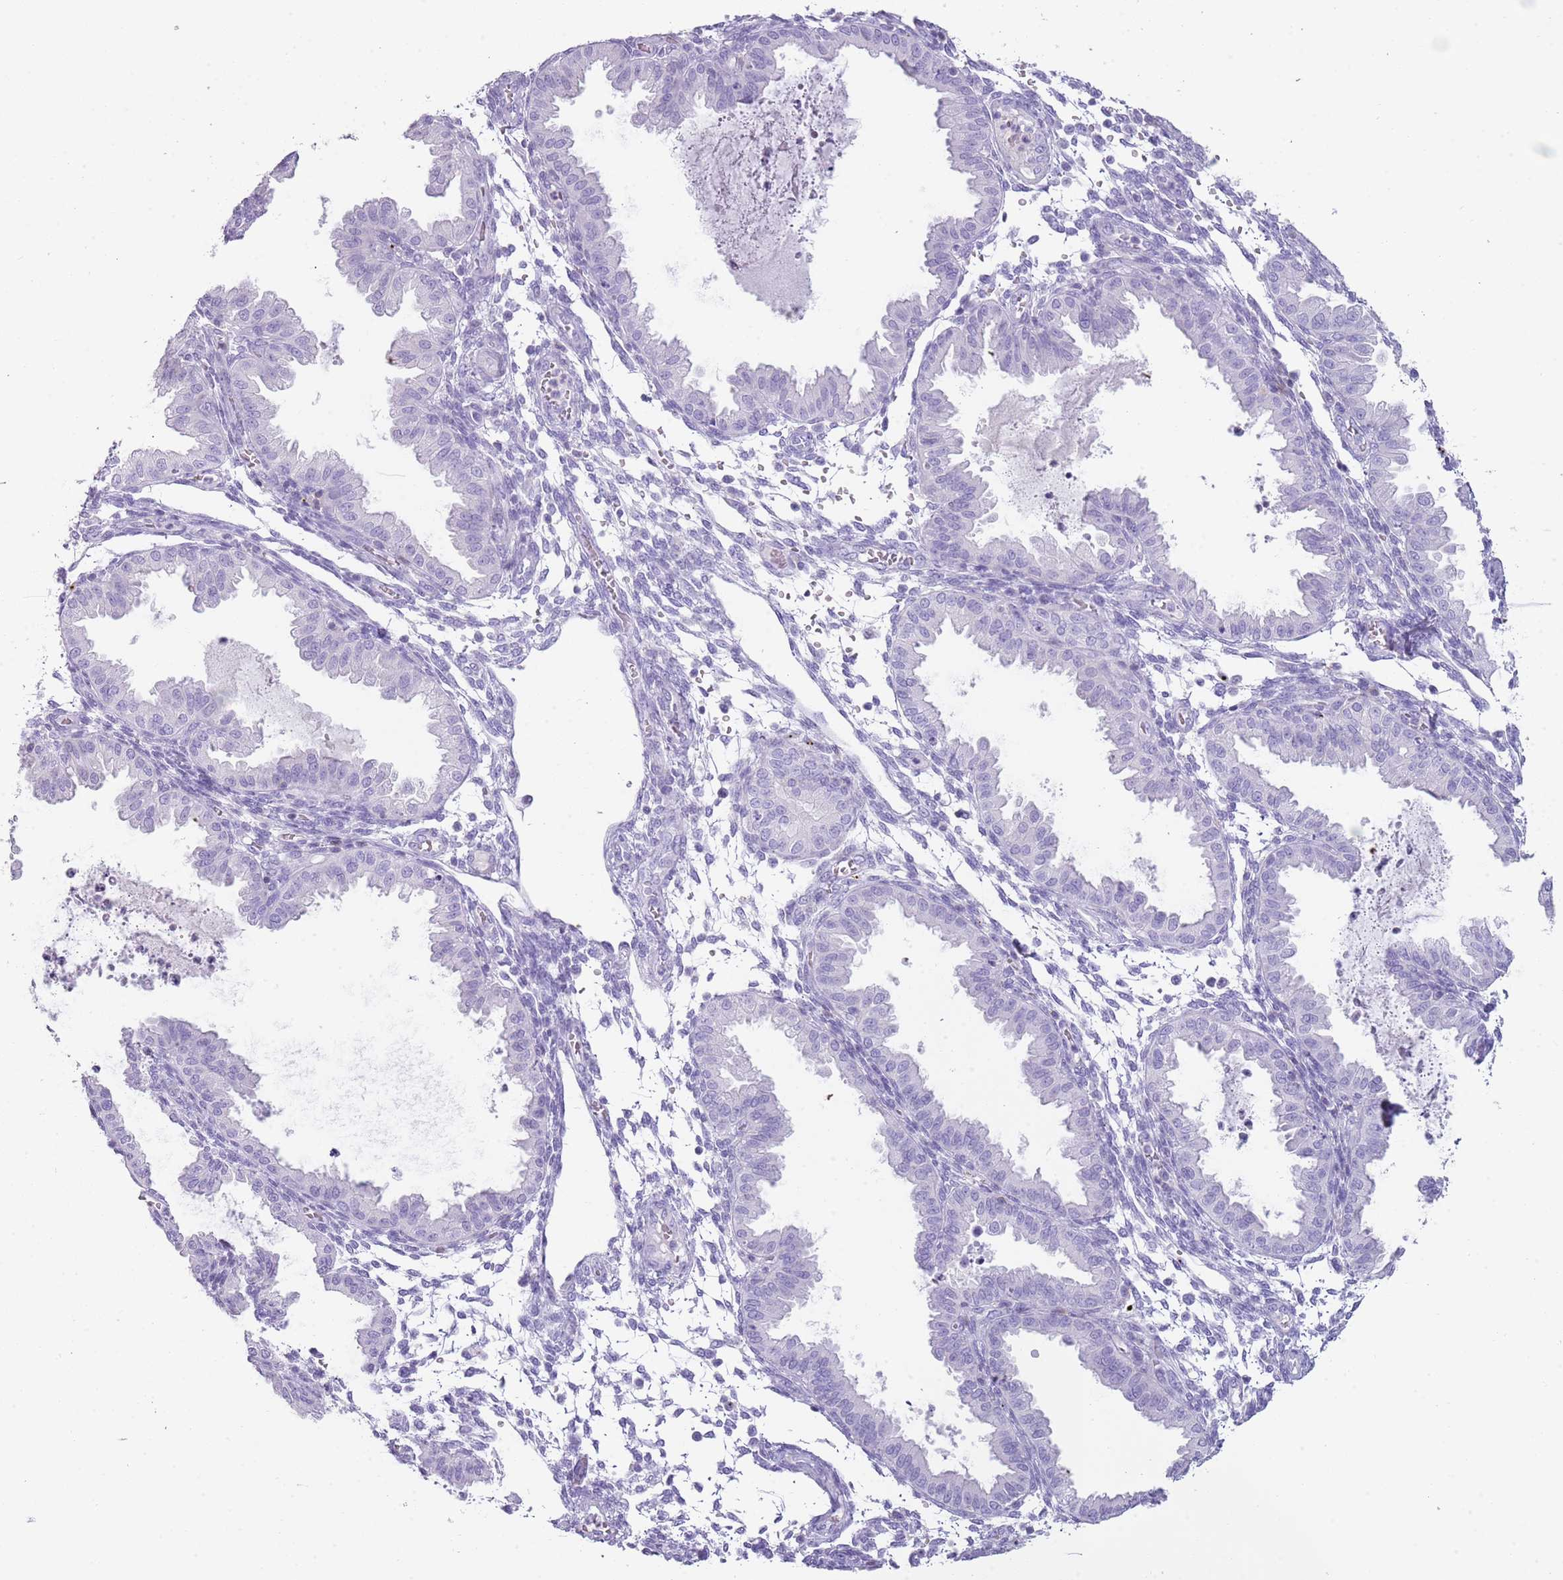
{"staining": {"intensity": "negative", "quantity": "none", "location": "none"}, "tissue": "endometrium", "cell_type": "Cells in endometrial stroma", "image_type": "normal", "snomed": [{"axis": "morphology", "description": "Normal tissue, NOS"}, {"axis": "topography", "description": "Endometrium"}], "caption": "An IHC image of normal endometrium is shown. There is no staining in cells in endometrial stroma of endometrium.", "gene": "ENSG00000271254", "patient": {"sex": "female", "age": 33}}